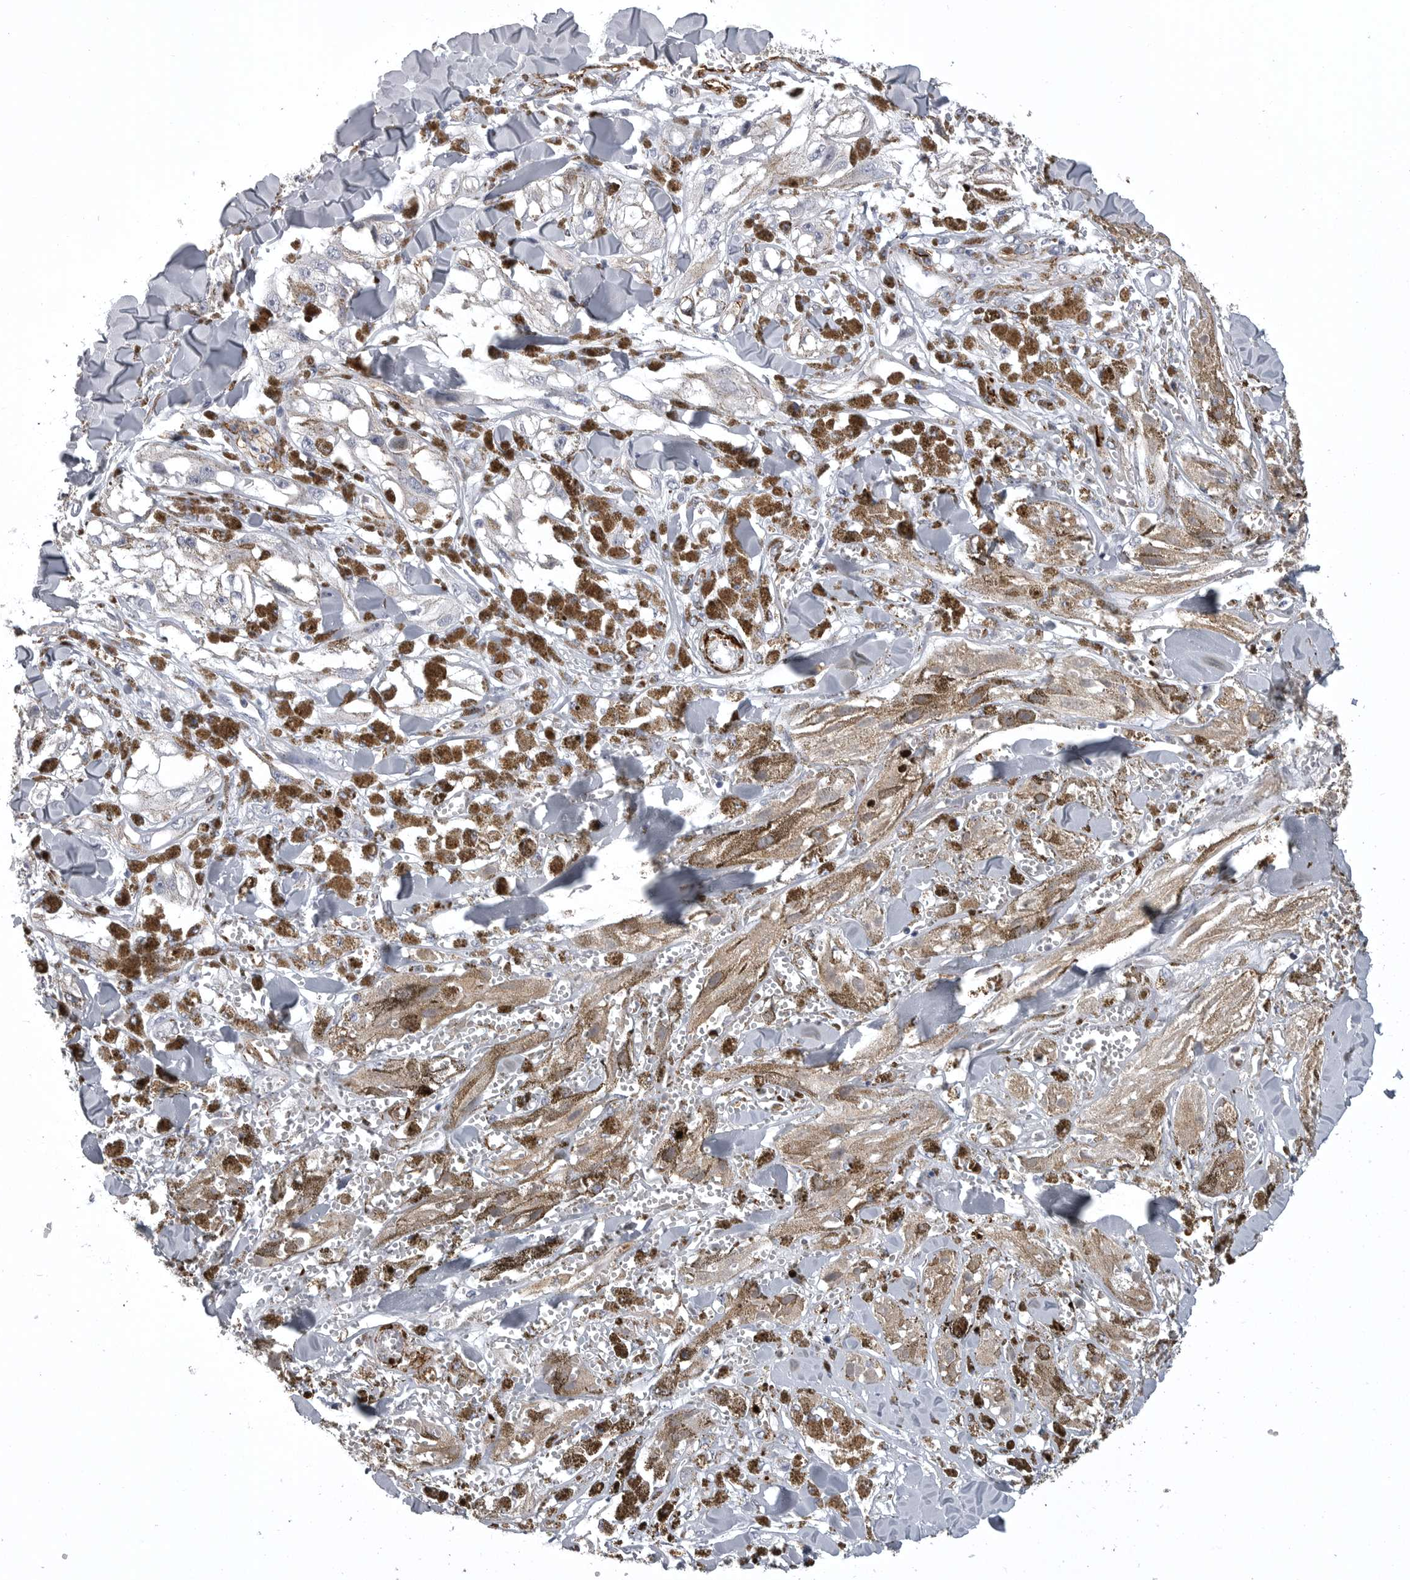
{"staining": {"intensity": "negative", "quantity": "none", "location": "none"}, "tissue": "melanoma", "cell_type": "Tumor cells", "image_type": "cancer", "snomed": [{"axis": "morphology", "description": "Malignant melanoma, NOS"}, {"axis": "topography", "description": "Skin"}], "caption": "Melanoma stained for a protein using immunohistochemistry displays no expression tumor cells.", "gene": "AOC3", "patient": {"sex": "male", "age": 88}}